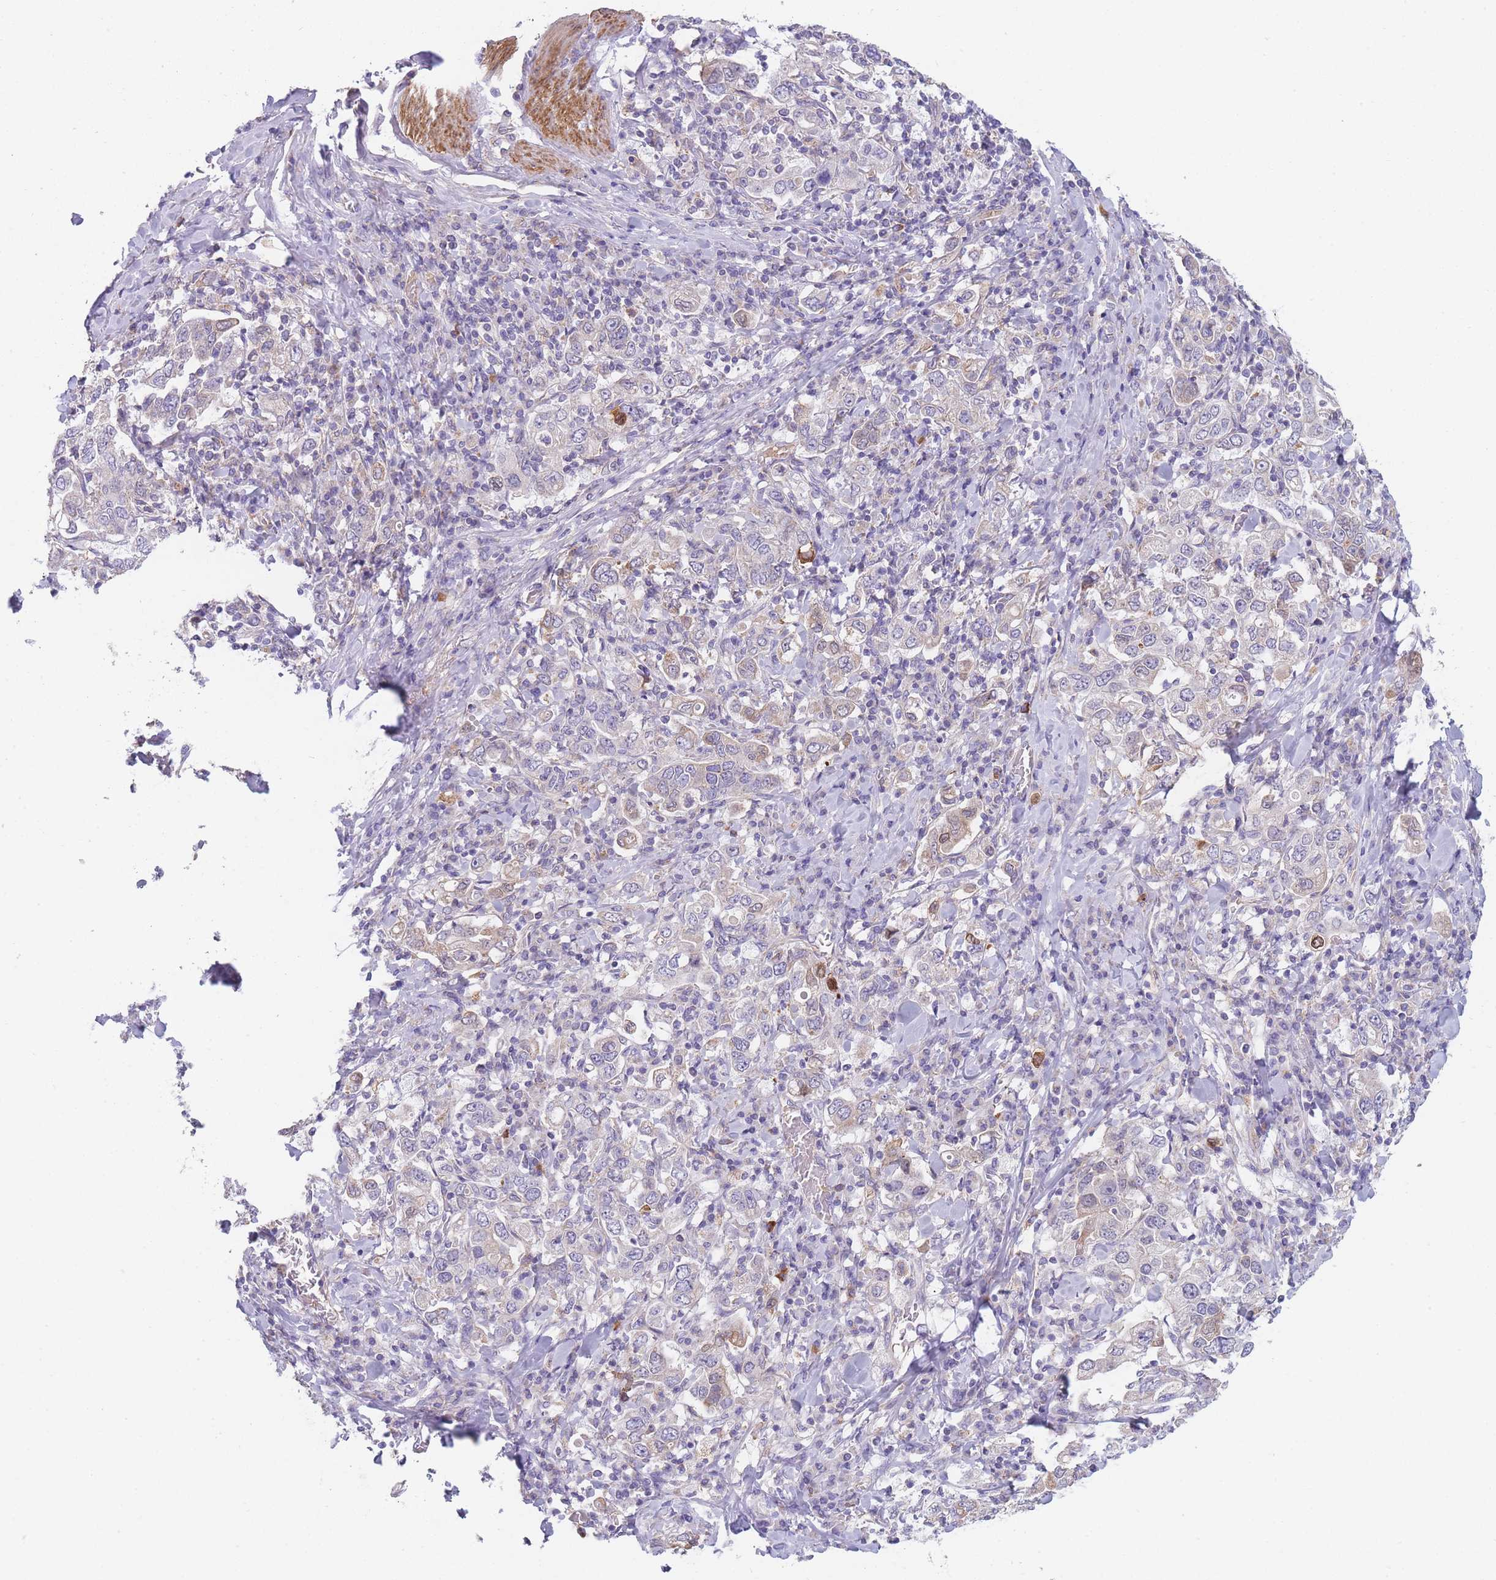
{"staining": {"intensity": "negative", "quantity": "none", "location": "none"}, "tissue": "stomach cancer", "cell_type": "Tumor cells", "image_type": "cancer", "snomed": [{"axis": "morphology", "description": "Adenocarcinoma, NOS"}, {"axis": "topography", "description": "Stomach, upper"}], "caption": "A micrograph of stomach cancer (adenocarcinoma) stained for a protein reveals no brown staining in tumor cells. Nuclei are stained in blue.", "gene": "SMPD4", "patient": {"sex": "male", "age": 62}}